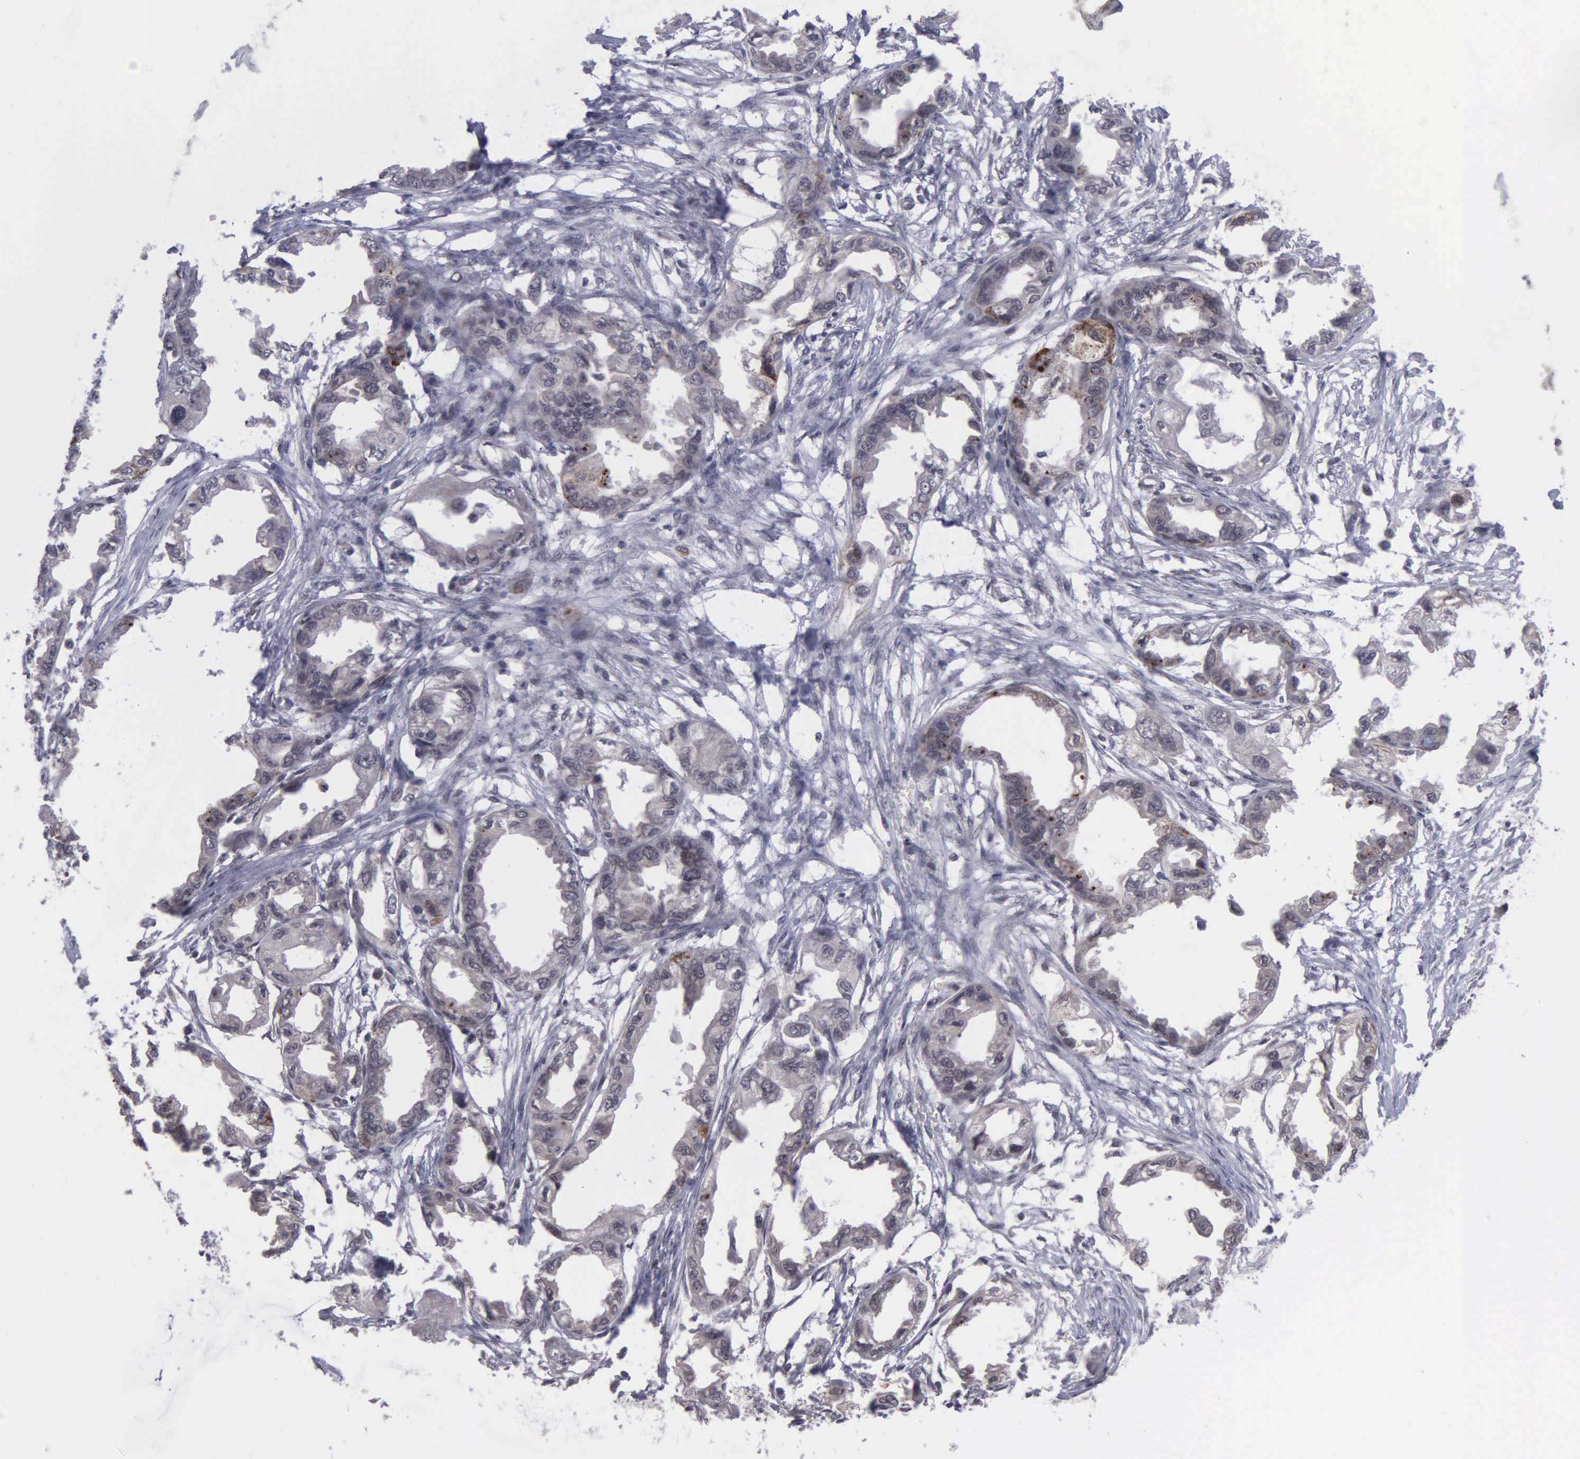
{"staining": {"intensity": "weak", "quantity": "<25%", "location": "cytoplasmic/membranous"}, "tissue": "endometrial cancer", "cell_type": "Tumor cells", "image_type": "cancer", "snomed": [{"axis": "morphology", "description": "Adenocarcinoma, NOS"}, {"axis": "topography", "description": "Endometrium"}], "caption": "Micrograph shows no significant protein positivity in tumor cells of endometrial cancer.", "gene": "MAP3K9", "patient": {"sex": "female", "age": 67}}